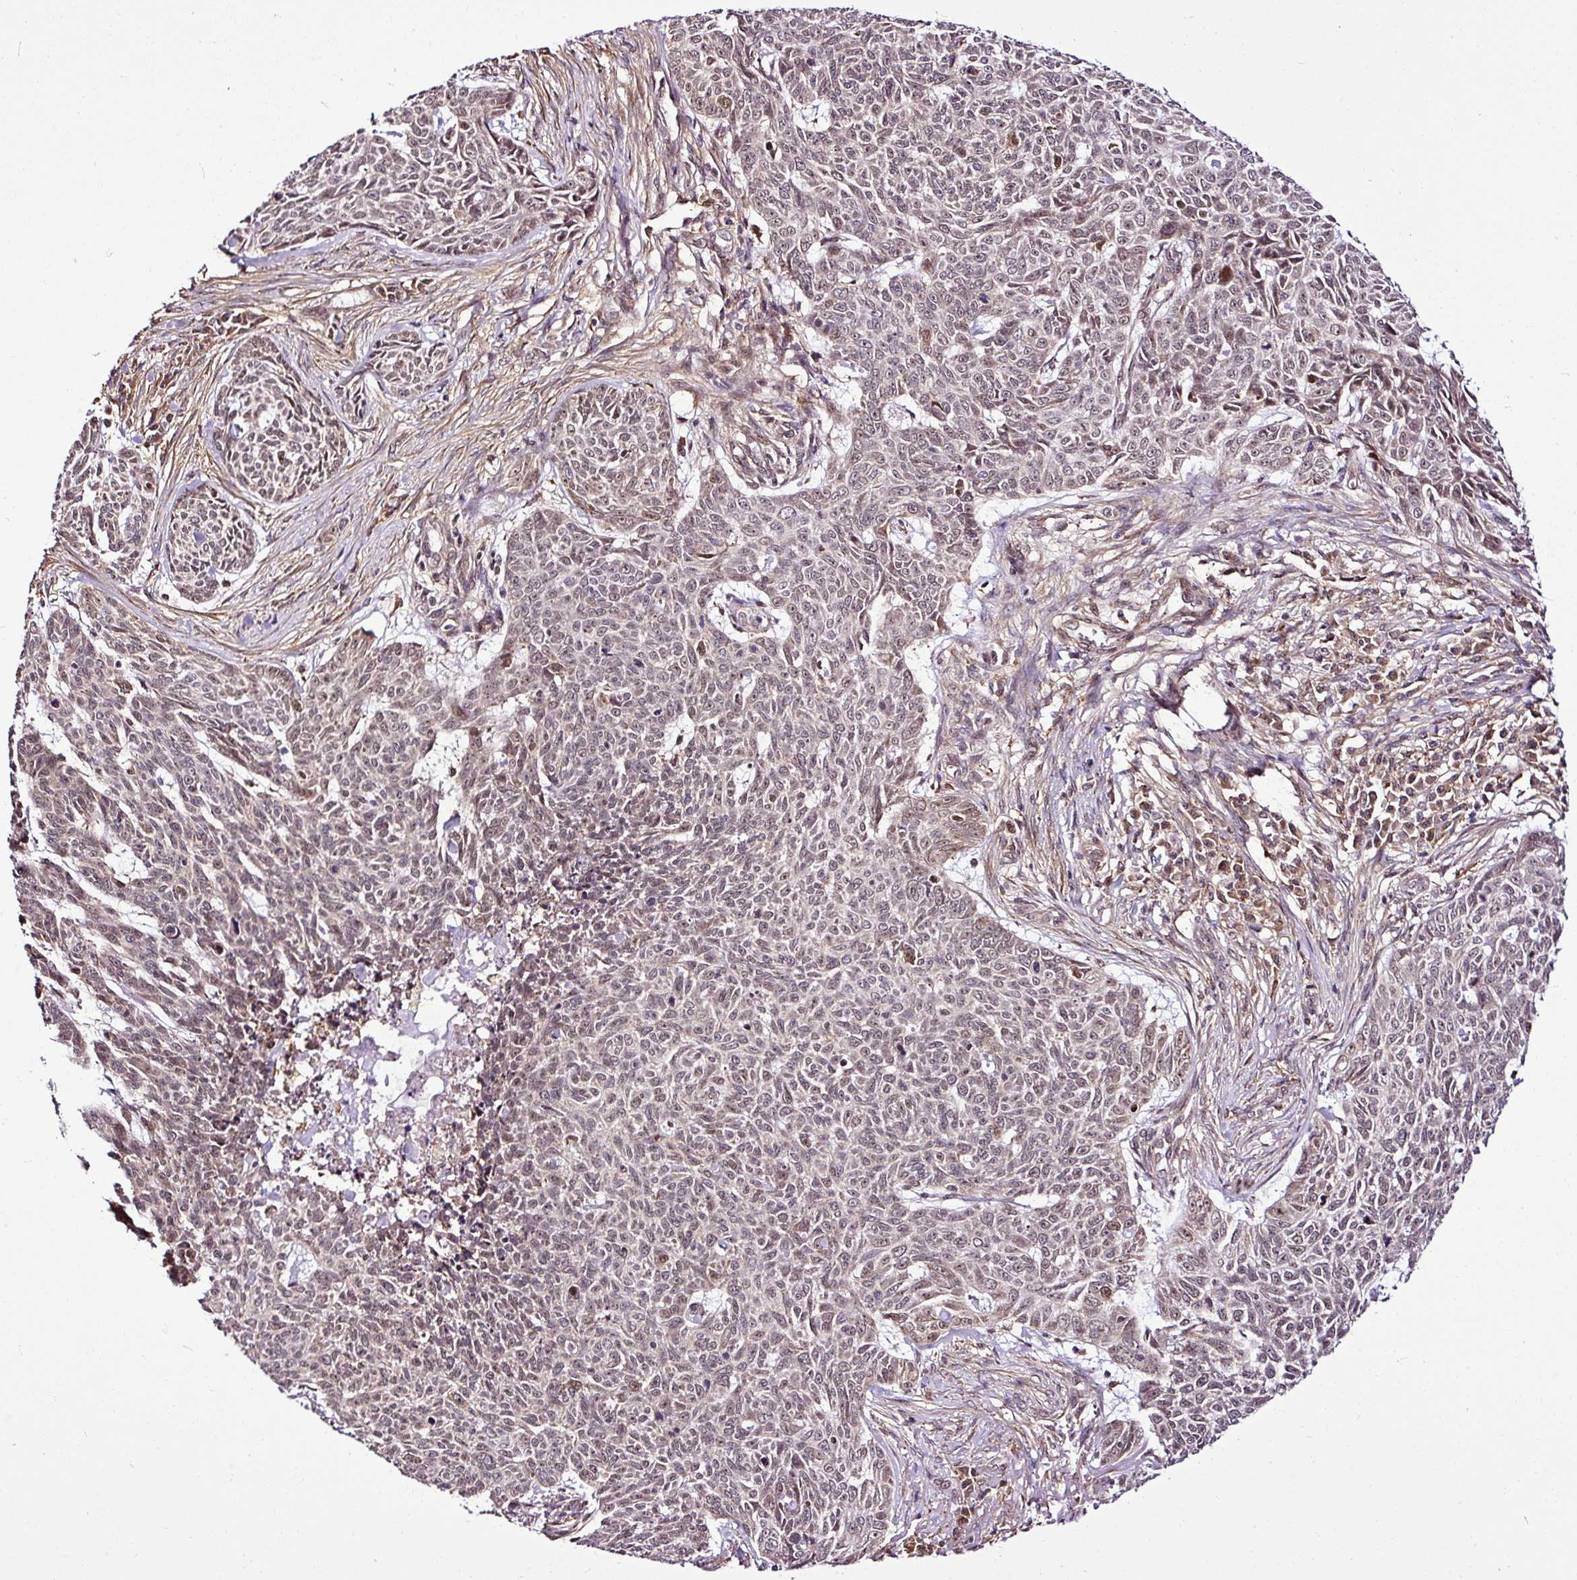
{"staining": {"intensity": "weak", "quantity": "<25%", "location": "nuclear"}, "tissue": "skin cancer", "cell_type": "Tumor cells", "image_type": "cancer", "snomed": [{"axis": "morphology", "description": "Basal cell carcinoma"}, {"axis": "topography", "description": "Skin"}], "caption": "This is an immunohistochemistry (IHC) micrograph of skin cancer (basal cell carcinoma). There is no expression in tumor cells.", "gene": "FAM153A", "patient": {"sex": "female", "age": 93}}